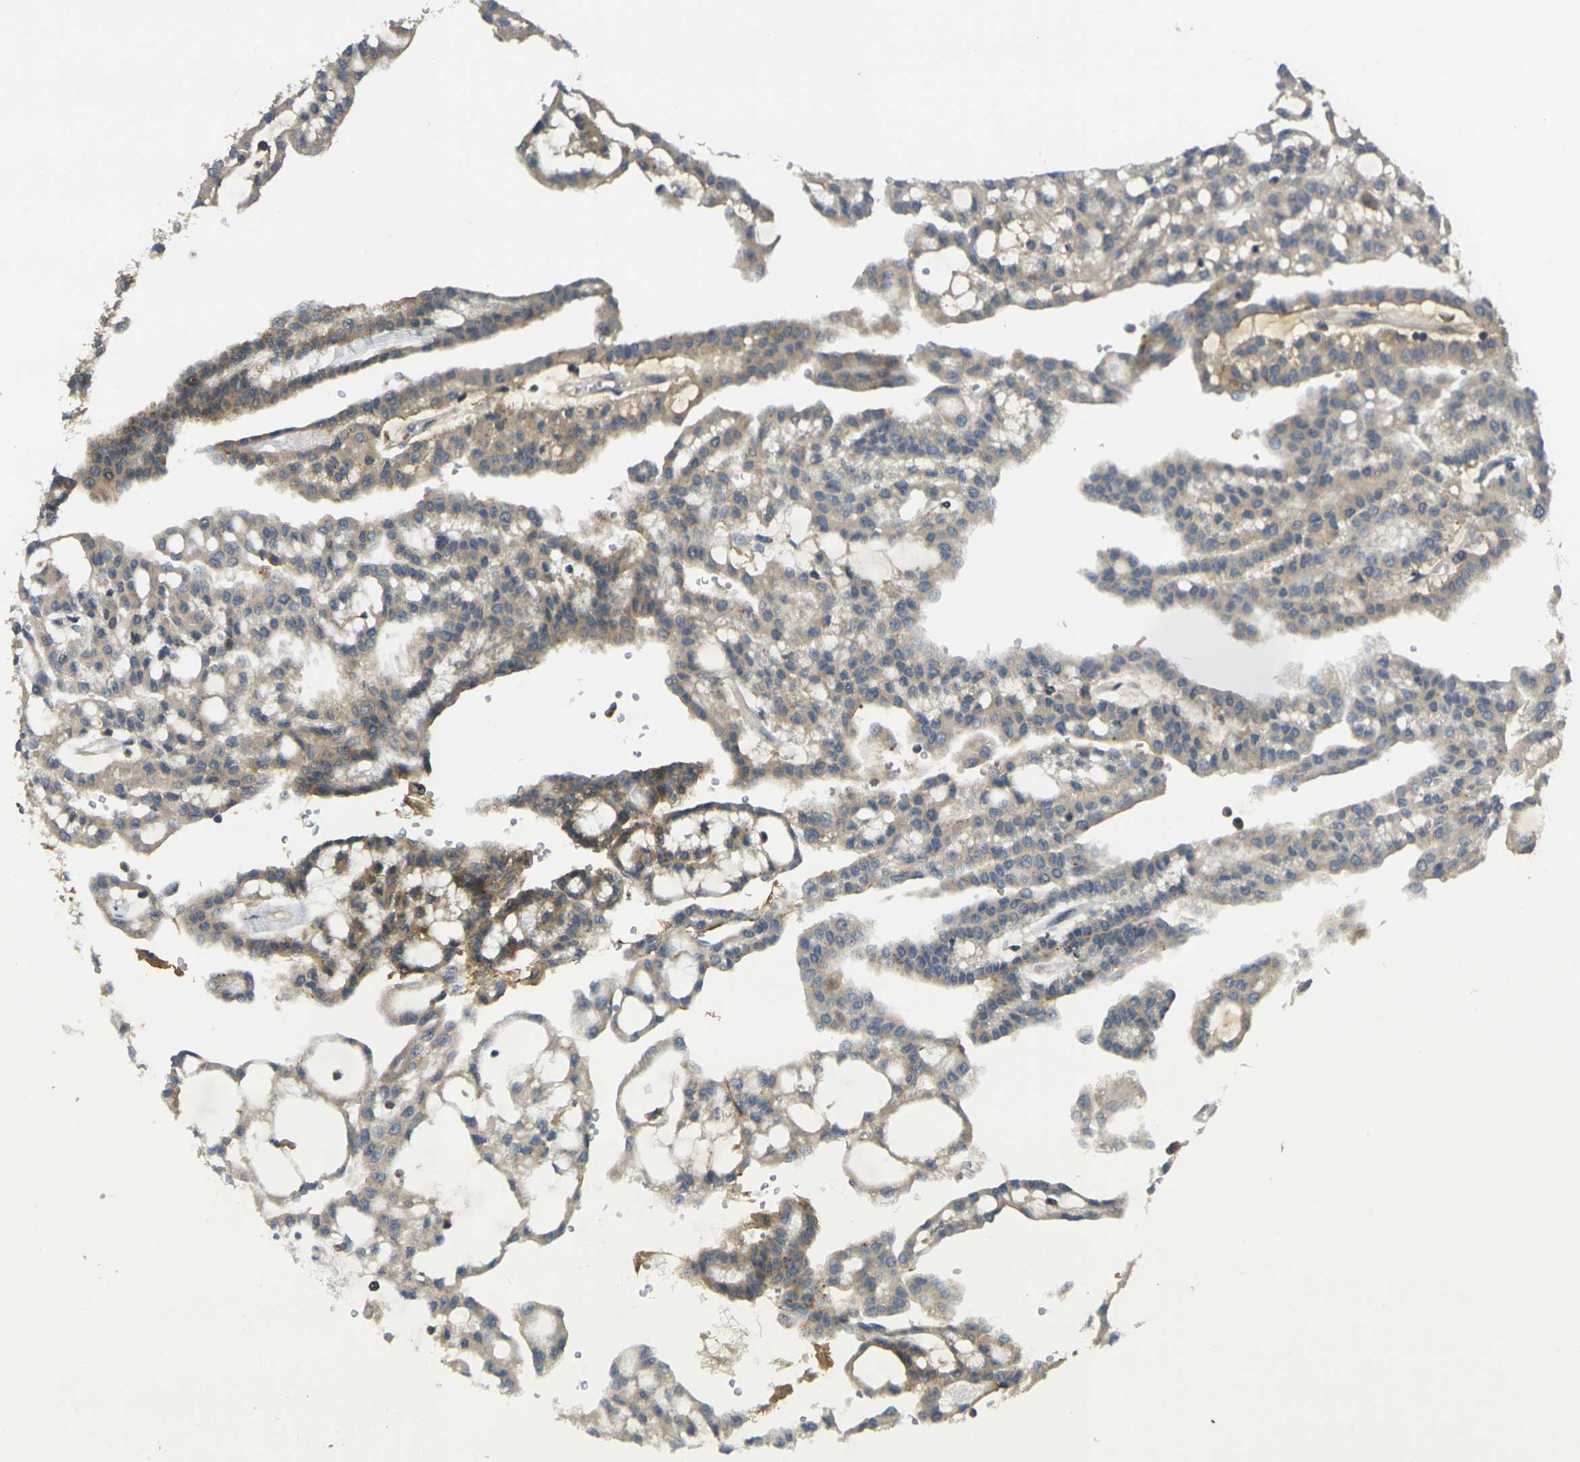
{"staining": {"intensity": "moderate", "quantity": "25%-75%", "location": "cytoplasmic/membranous"}, "tissue": "renal cancer", "cell_type": "Tumor cells", "image_type": "cancer", "snomed": [{"axis": "morphology", "description": "Adenocarcinoma, NOS"}, {"axis": "topography", "description": "Kidney"}], "caption": "Immunohistochemical staining of renal cancer (adenocarcinoma) shows medium levels of moderate cytoplasmic/membranous positivity in approximately 25%-75% of tumor cells.", "gene": "PIGL", "patient": {"sex": "male", "age": 63}}